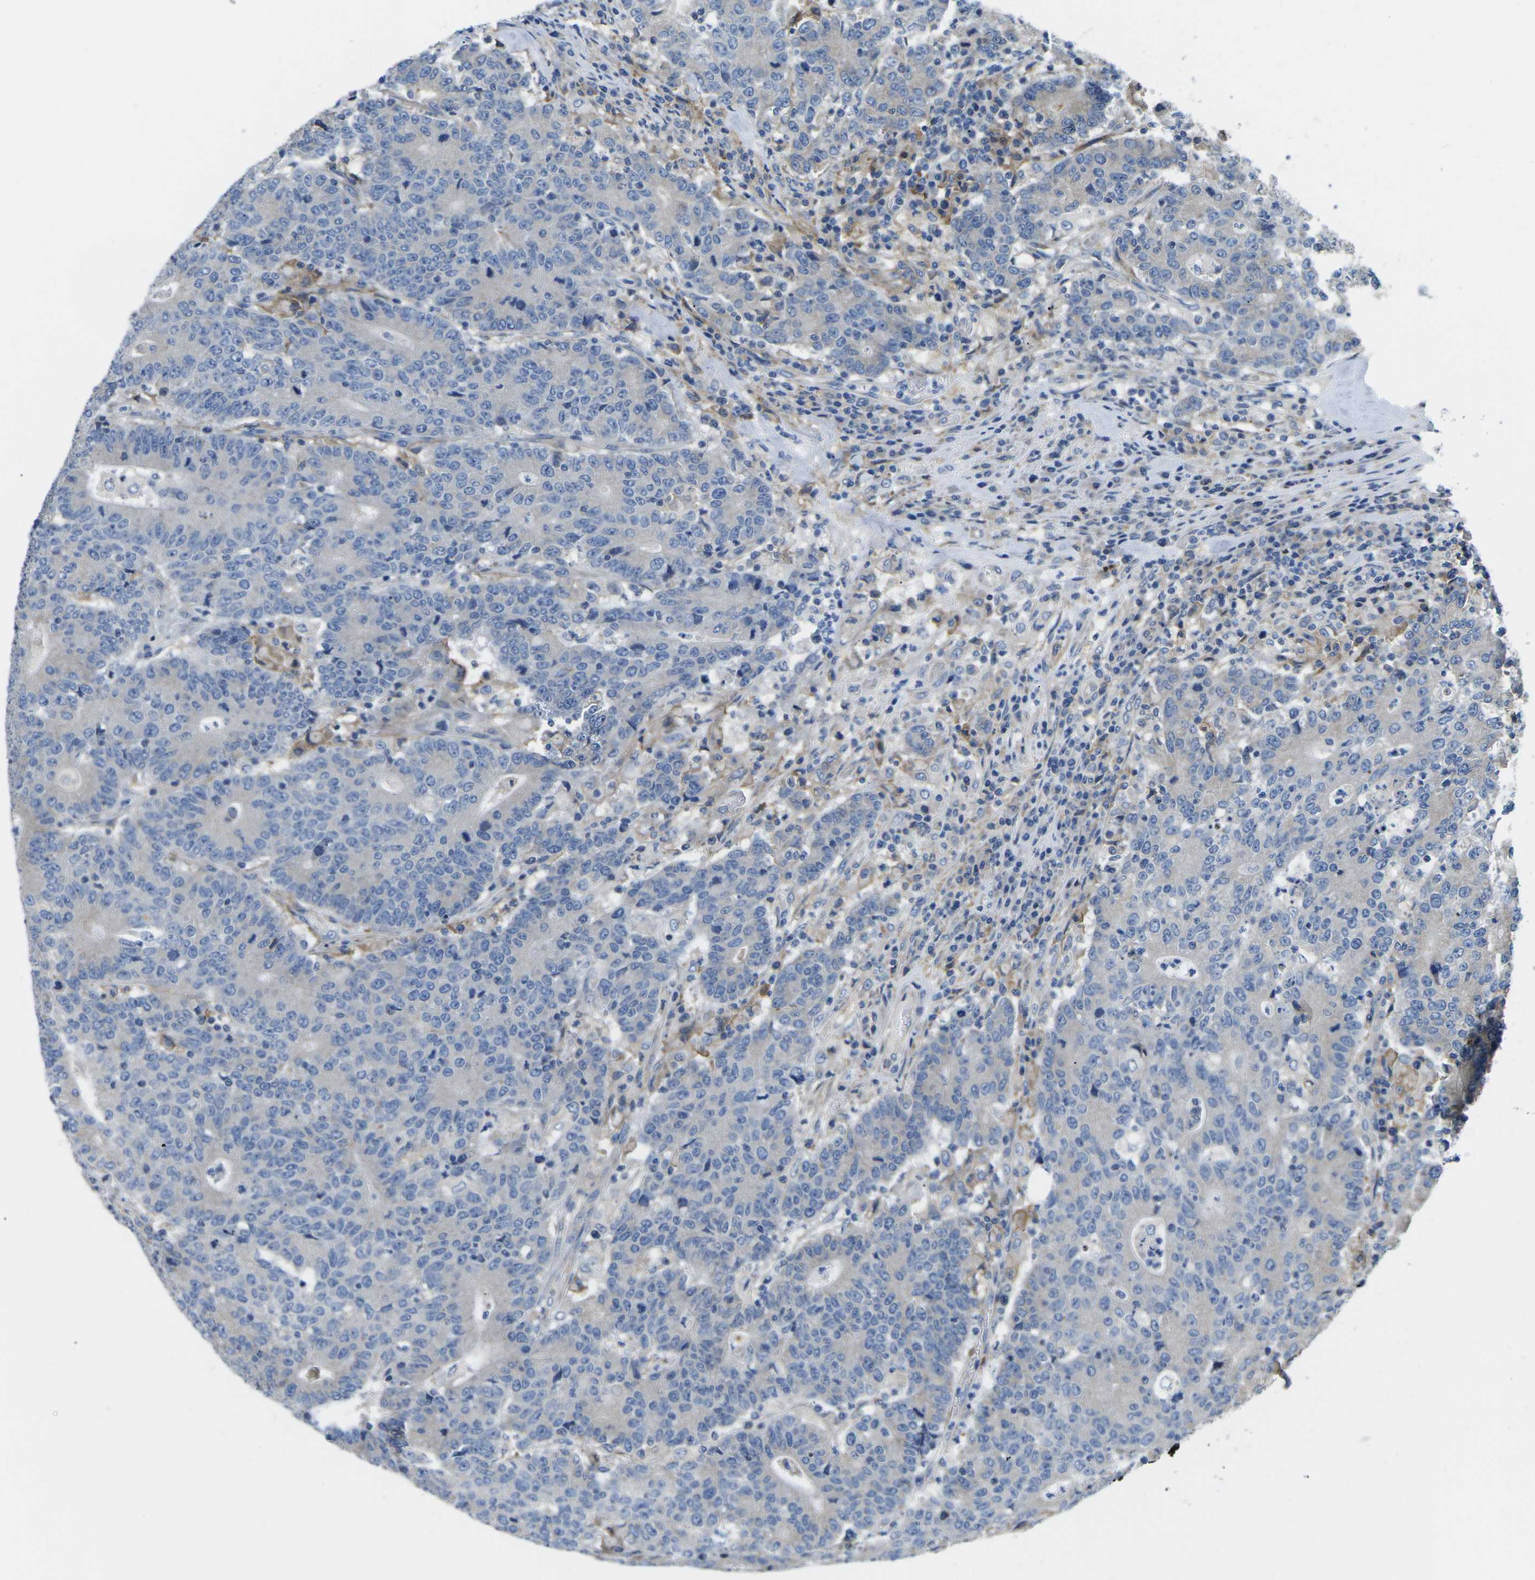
{"staining": {"intensity": "negative", "quantity": "none", "location": "none"}, "tissue": "colorectal cancer", "cell_type": "Tumor cells", "image_type": "cancer", "snomed": [{"axis": "morphology", "description": "Normal tissue, NOS"}, {"axis": "morphology", "description": "Adenocarcinoma, NOS"}, {"axis": "topography", "description": "Colon"}], "caption": "There is no significant positivity in tumor cells of colorectal cancer (adenocarcinoma). The staining is performed using DAB brown chromogen with nuclei counter-stained in using hematoxylin.", "gene": "TMEFF2", "patient": {"sex": "female", "age": 75}}